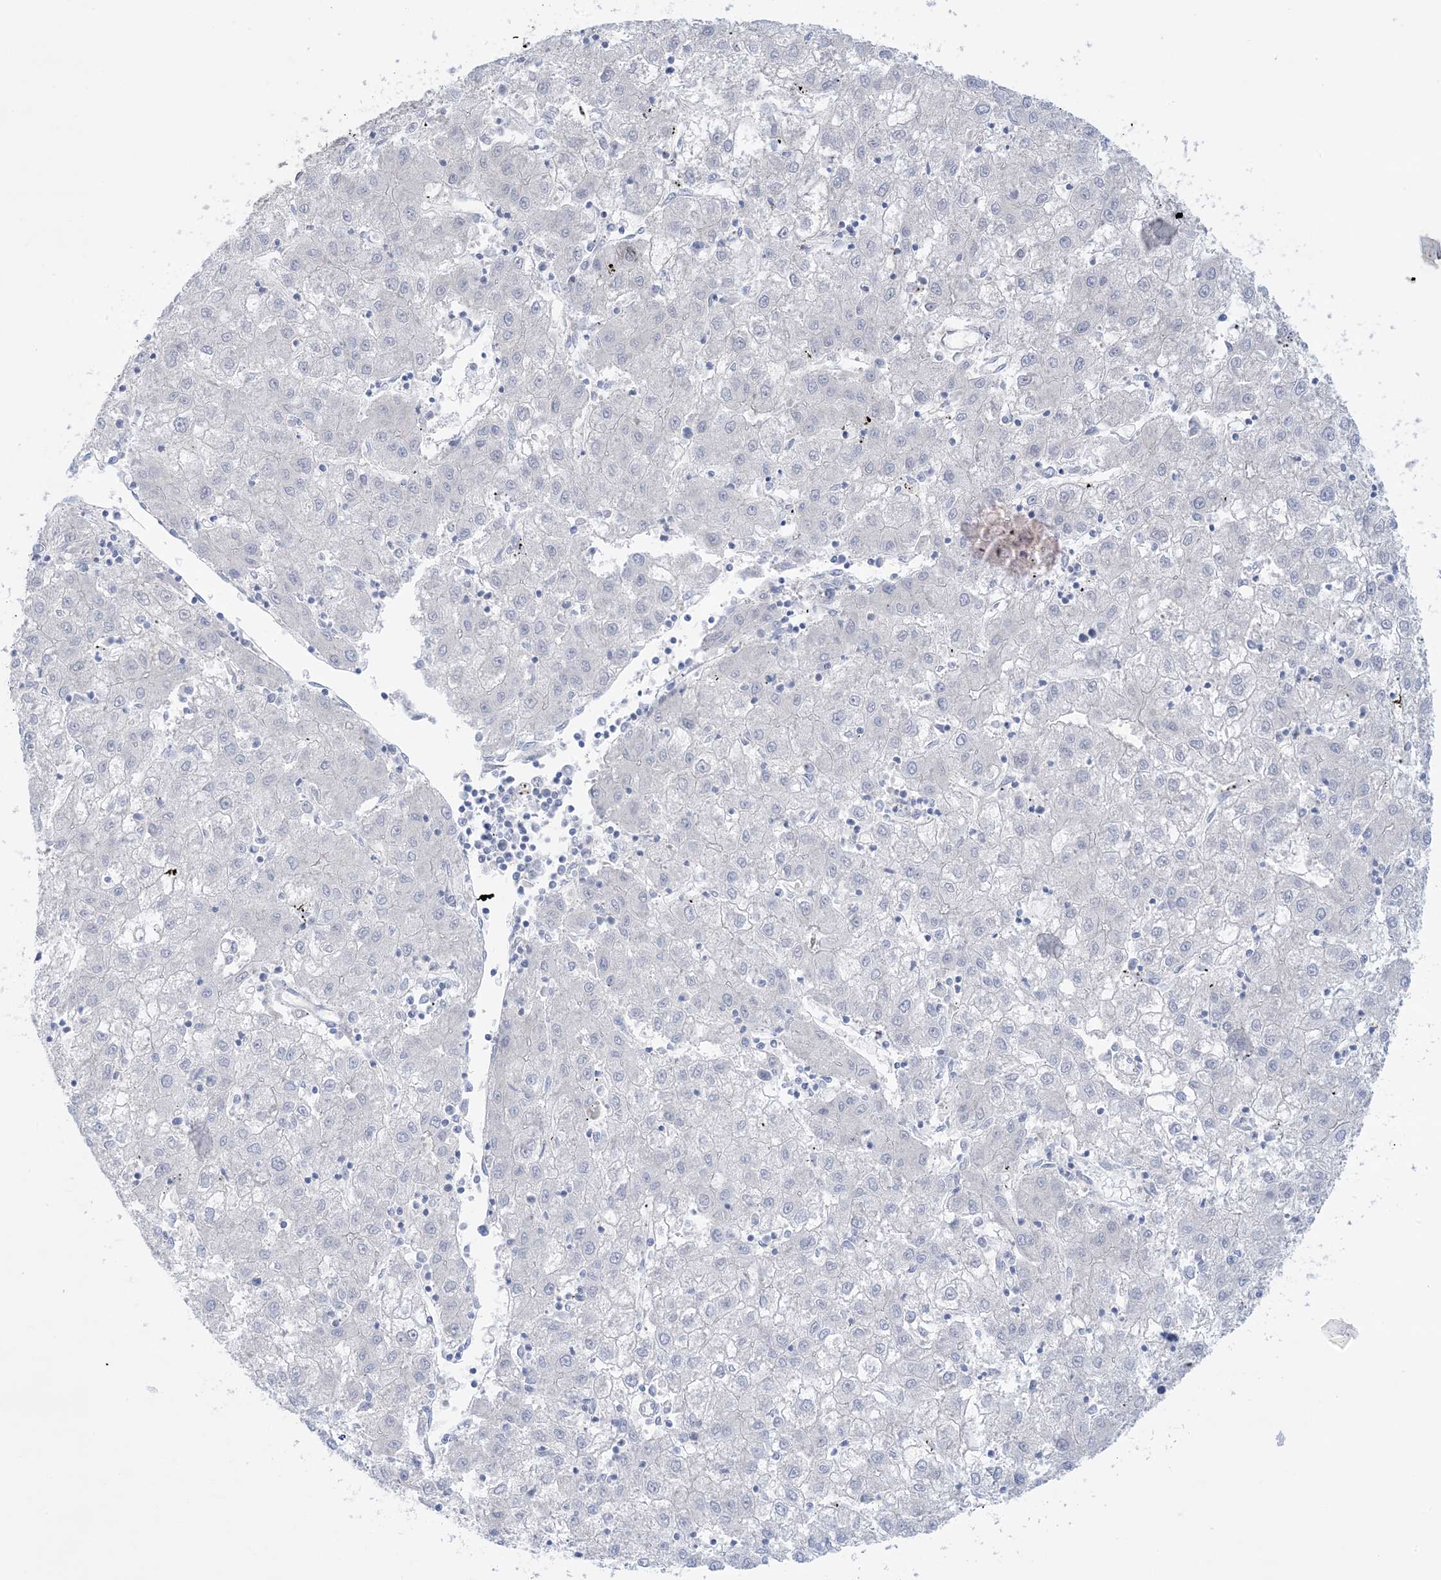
{"staining": {"intensity": "negative", "quantity": "none", "location": "none"}, "tissue": "liver cancer", "cell_type": "Tumor cells", "image_type": "cancer", "snomed": [{"axis": "morphology", "description": "Carcinoma, Hepatocellular, NOS"}, {"axis": "topography", "description": "Liver"}], "caption": "A photomicrograph of hepatocellular carcinoma (liver) stained for a protein displays no brown staining in tumor cells. The staining is performed using DAB (3,3'-diaminobenzidine) brown chromogen with nuclei counter-stained in using hematoxylin.", "gene": "ATP11C", "patient": {"sex": "male", "age": 72}}